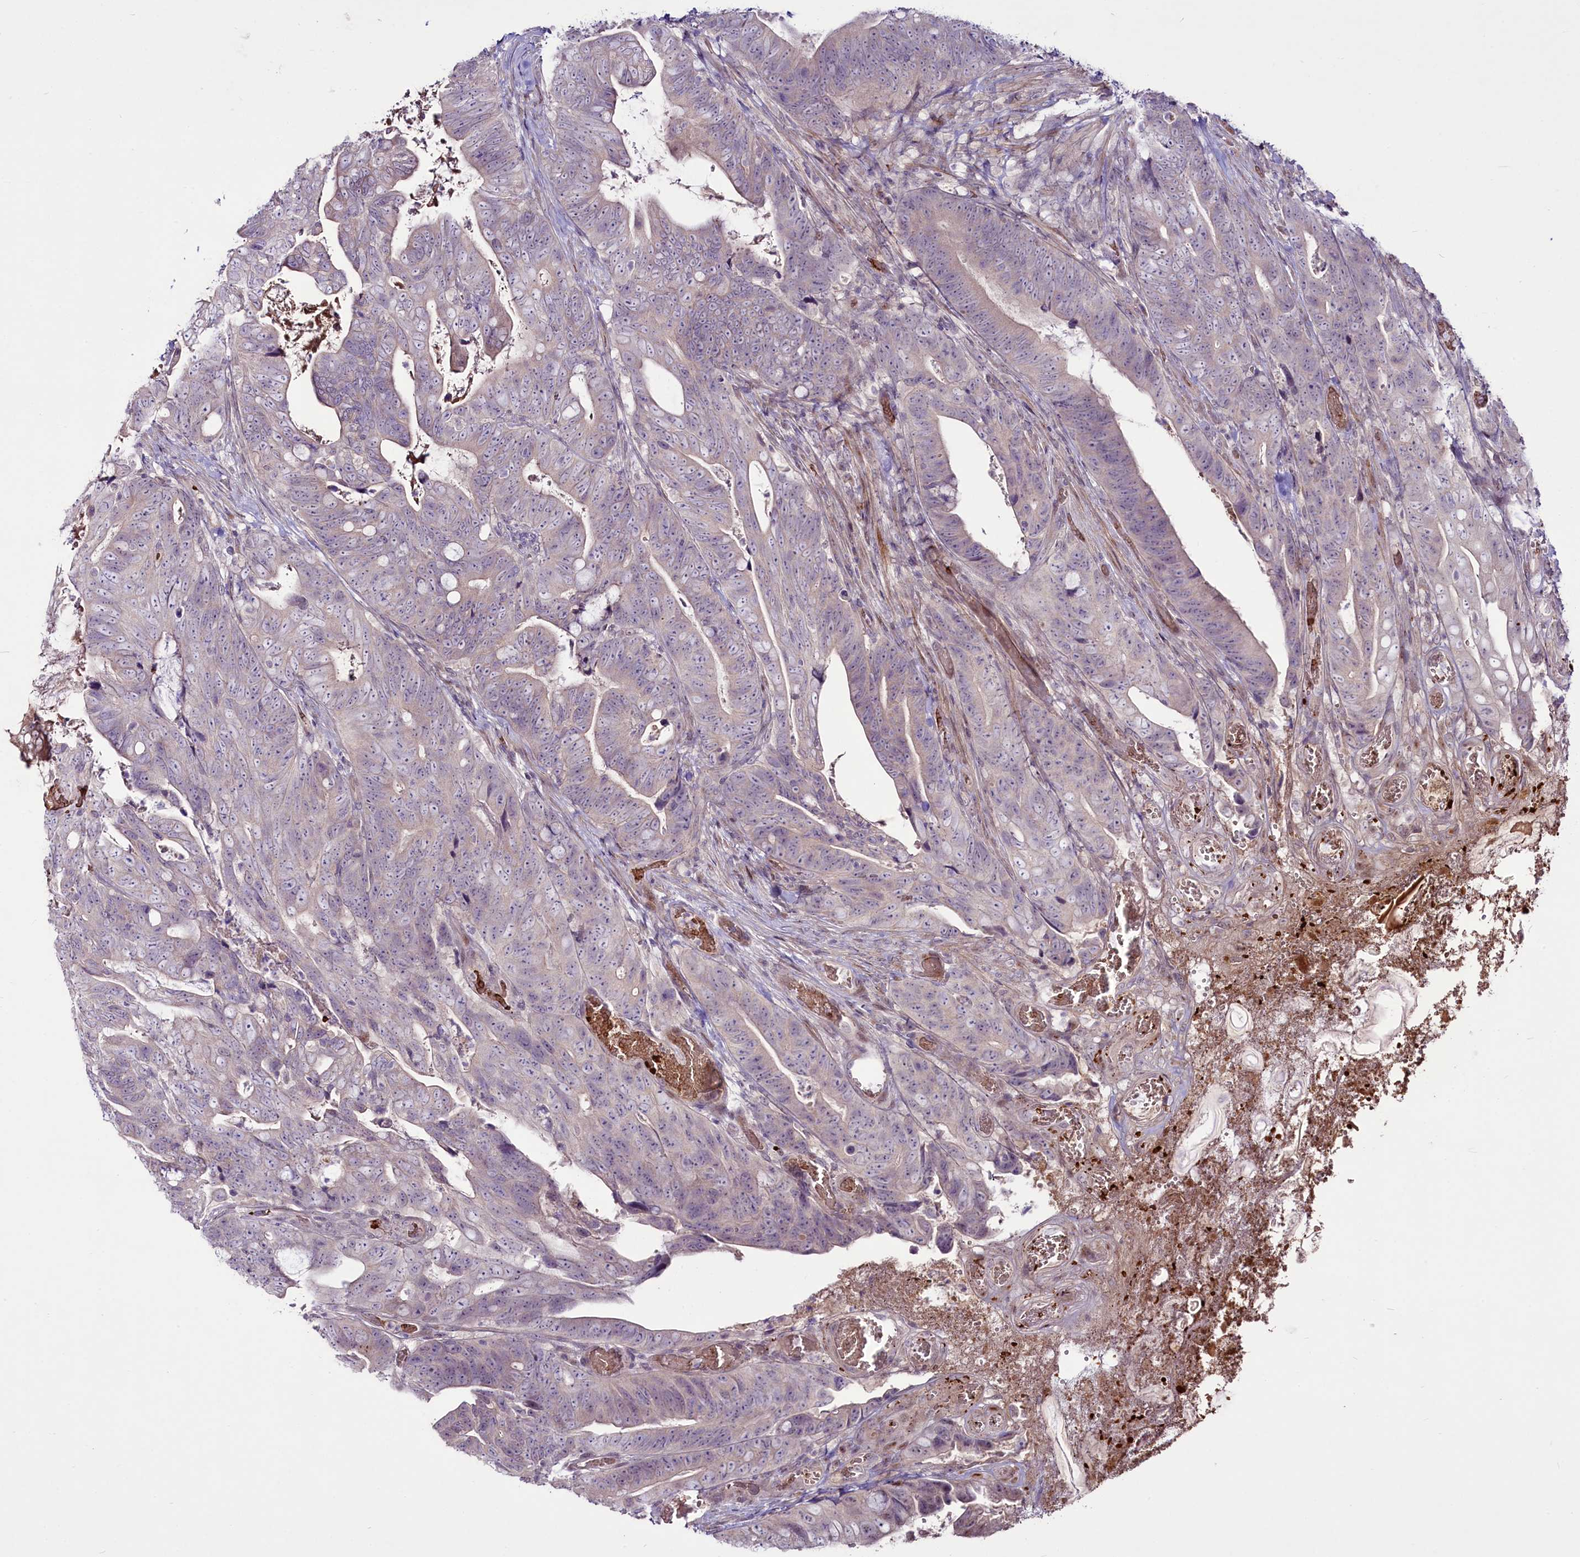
{"staining": {"intensity": "negative", "quantity": "none", "location": "none"}, "tissue": "colorectal cancer", "cell_type": "Tumor cells", "image_type": "cancer", "snomed": [{"axis": "morphology", "description": "Adenocarcinoma, NOS"}, {"axis": "topography", "description": "Colon"}], "caption": "Tumor cells show no significant staining in adenocarcinoma (colorectal).", "gene": "SUSD3", "patient": {"sex": "female", "age": 82}}